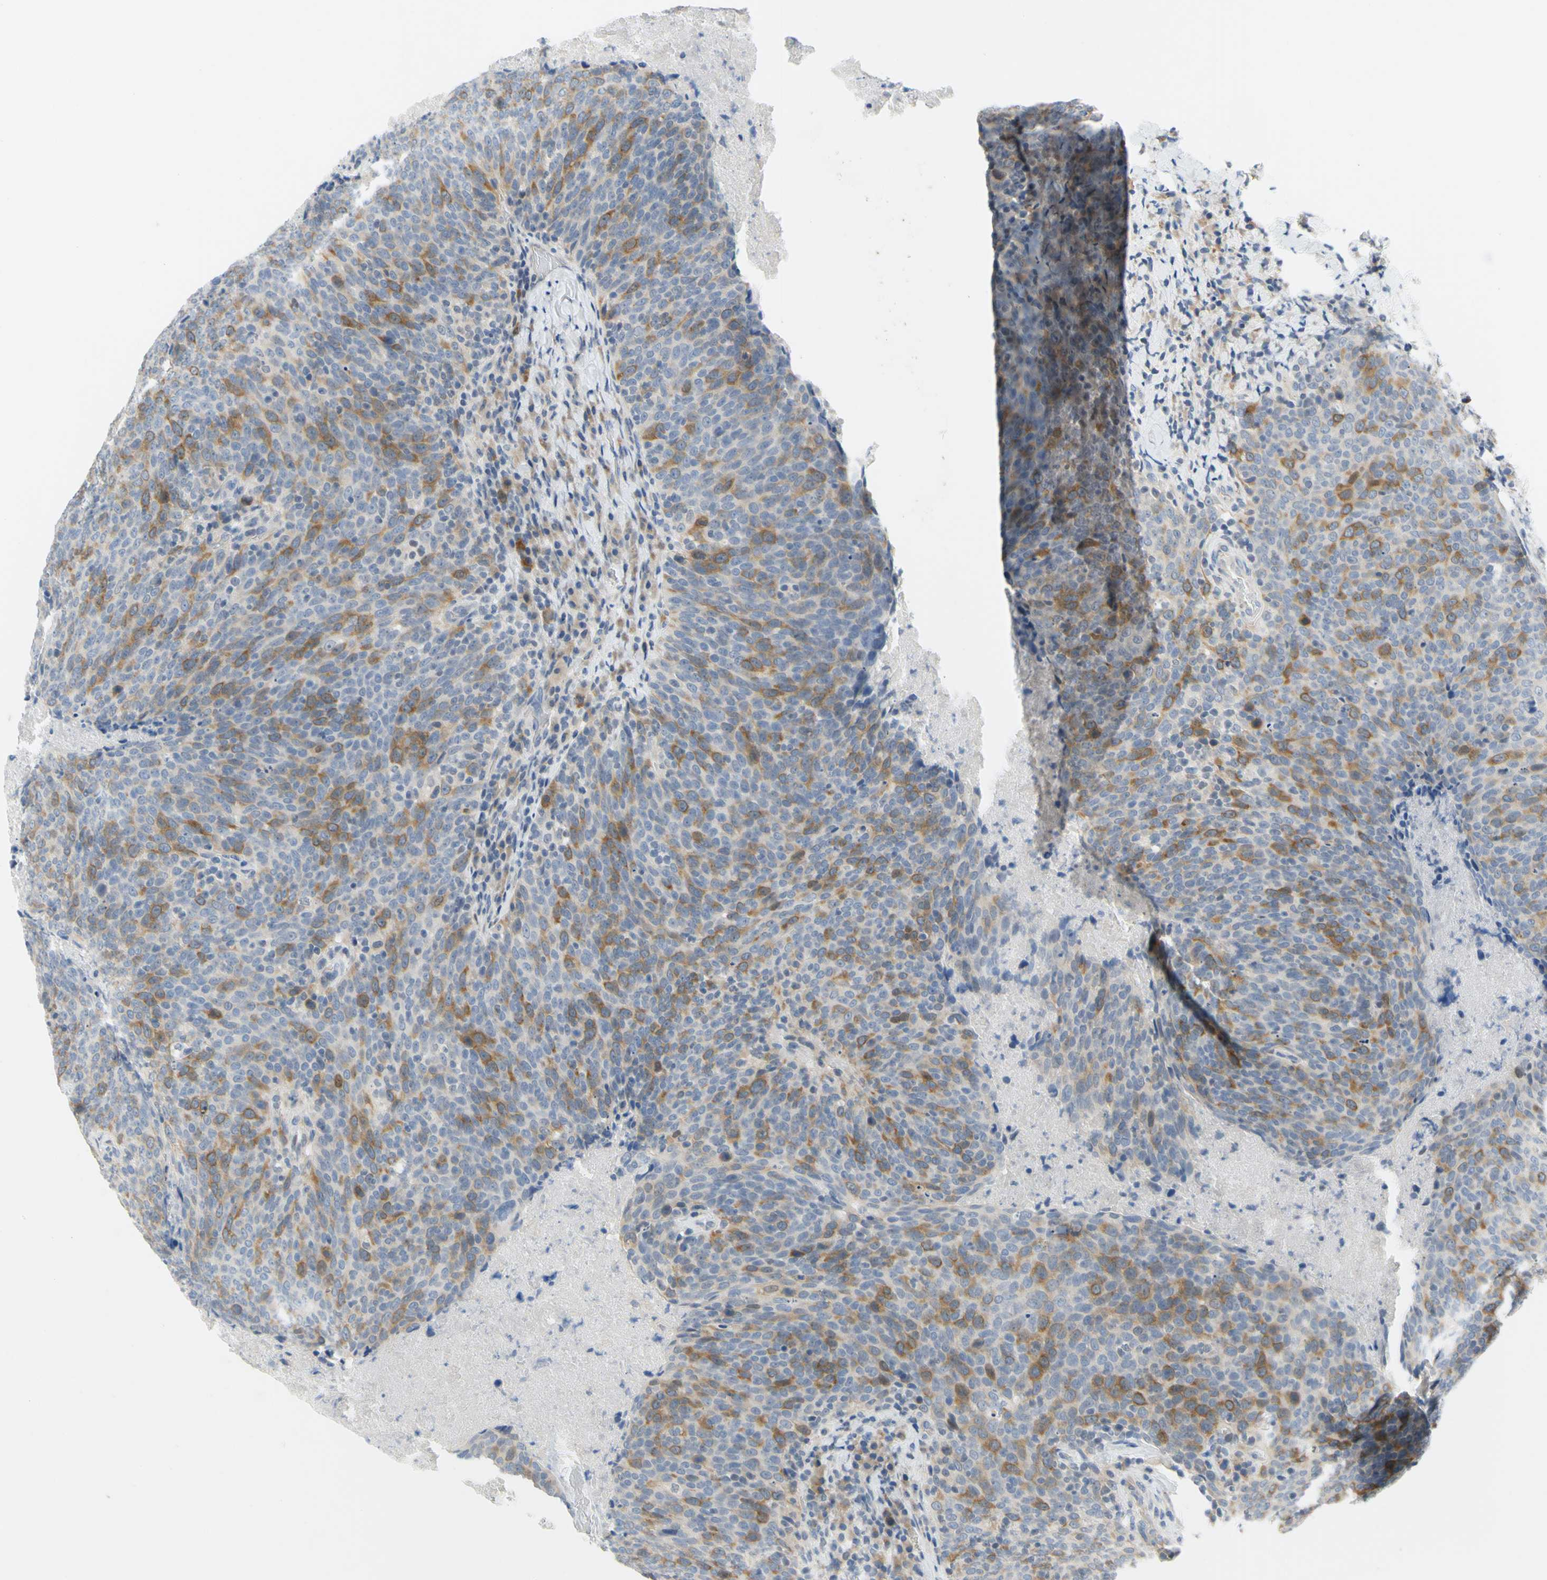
{"staining": {"intensity": "strong", "quantity": "<25%", "location": "cytoplasmic/membranous"}, "tissue": "head and neck cancer", "cell_type": "Tumor cells", "image_type": "cancer", "snomed": [{"axis": "morphology", "description": "Squamous cell carcinoma, NOS"}, {"axis": "morphology", "description": "Squamous cell carcinoma, metastatic, NOS"}, {"axis": "topography", "description": "Lymph node"}, {"axis": "topography", "description": "Head-Neck"}], "caption": "A medium amount of strong cytoplasmic/membranous staining is present in approximately <25% of tumor cells in metastatic squamous cell carcinoma (head and neck) tissue. The protein is shown in brown color, while the nuclei are stained blue.", "gene": "CCNB2", "patient": {"sex": "male", "age": 62}}